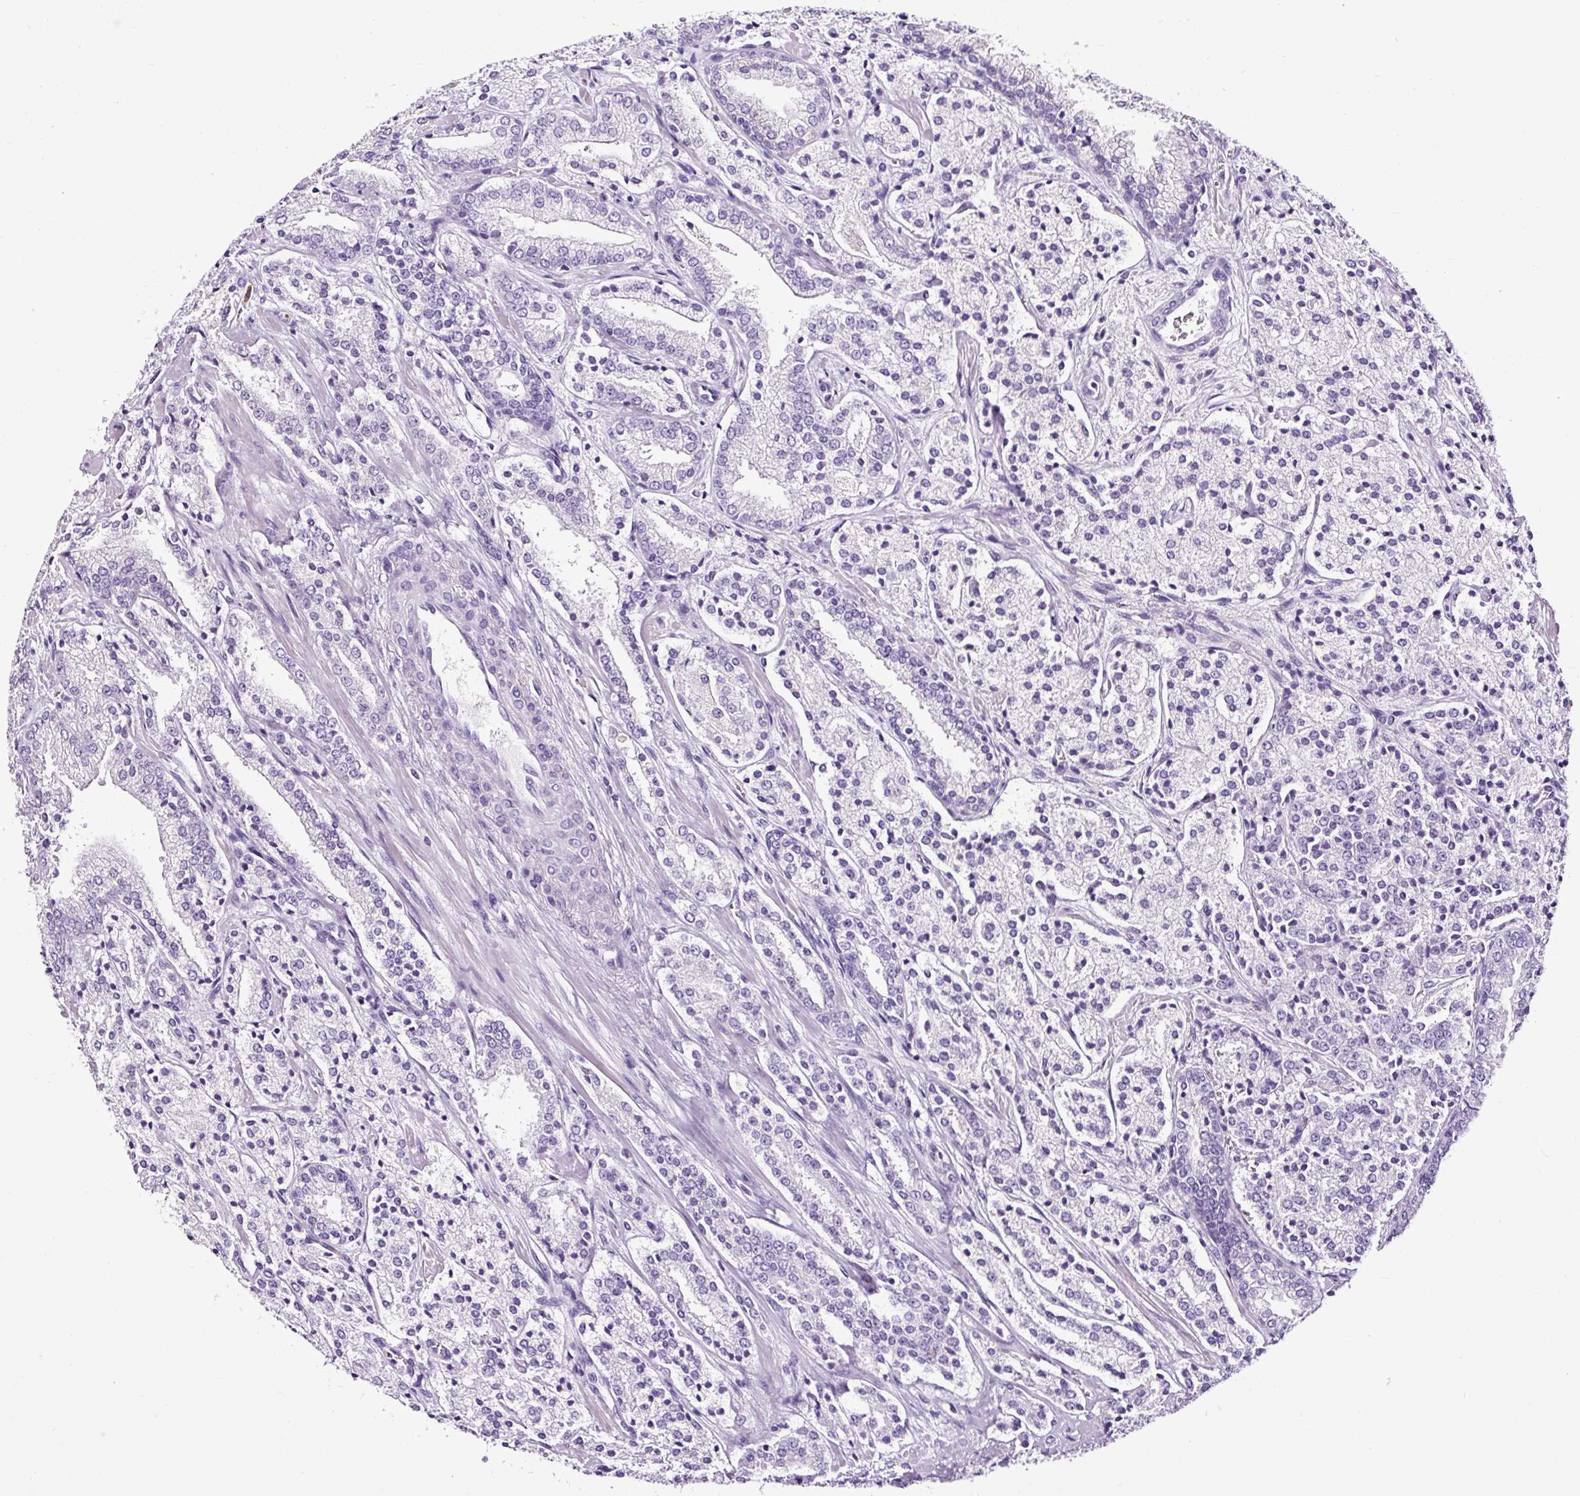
{"staining": {"intensity": "negative", "quantity": "none", "location": "none"}, "tissue": "prostate cancer", "cell_type": "Tumor cells", "image_type": "cancer", "snomed": [{"axis": "morphology", "description": "Adenocarcinoma, High grade"}, {"axis": "topography", "description": "Prostate"}], "caption": "IHC of human prostate cancer displays no expression in tumor cells.", "gene": "SLC7A8", "patient": {"sex": "male", "age": 63}}